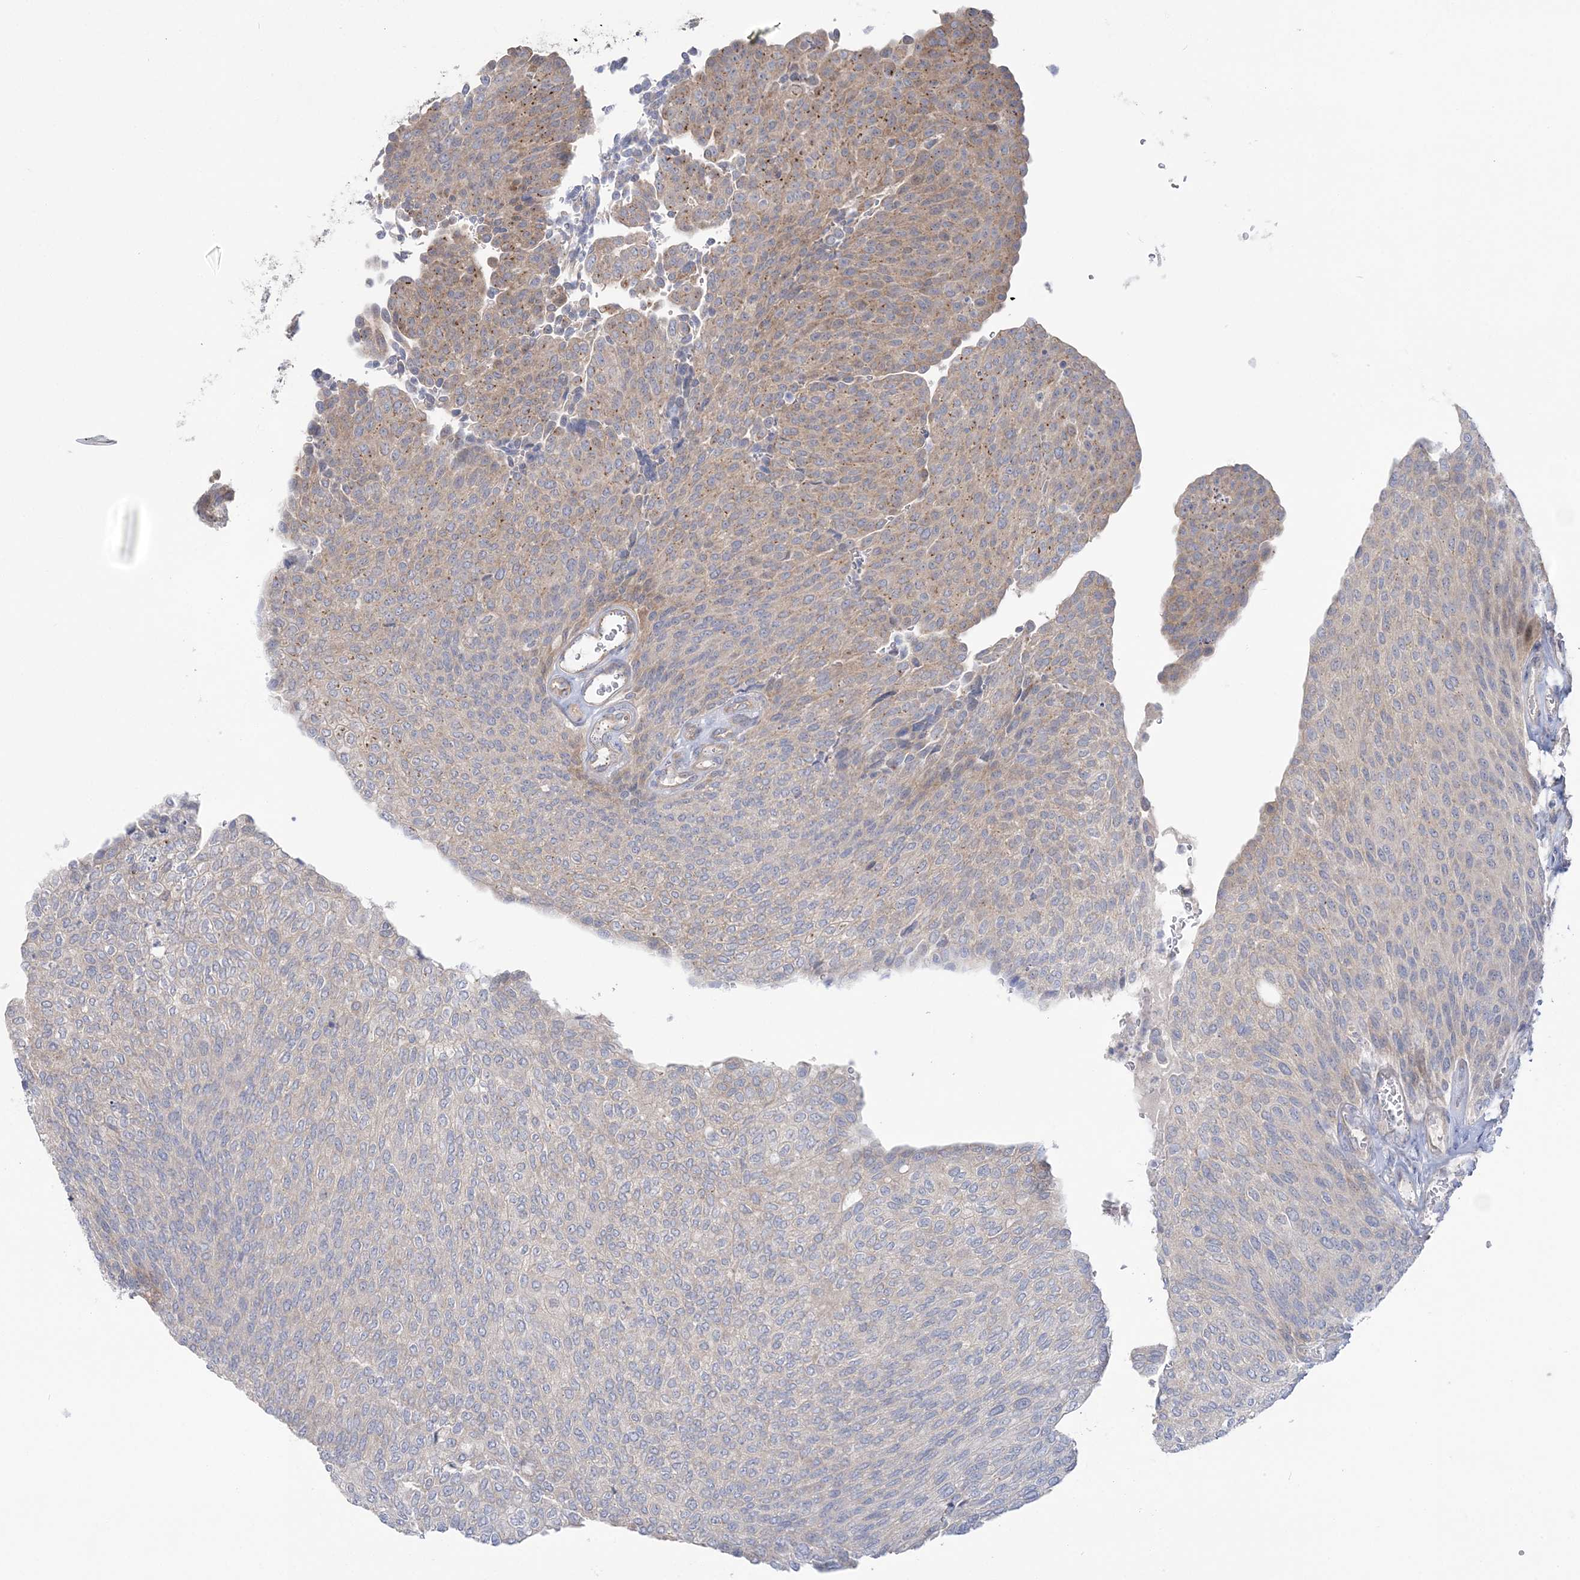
{"staining": {"intensity": "moderate", "quantity": "<25%", "location": "cytoplasmic/membranous"}, "tissue": "urothelial cancer", "cell_type": "Tumor cells", "image_type": "cancer", "snomed": [{"axis": "morphology", "description": "Urothelial carcinoma, Low grade"}, {"axis": "topography", "description": "Urinary bladder"}], "caption": "This is a micrograph of IHC staining of urothelial cancer, which shows moderate staining in the cytoplasmic/membranous of tumor cells.", "gene": "MMADHC", "patient": {"sex": "female", "age": 79}}